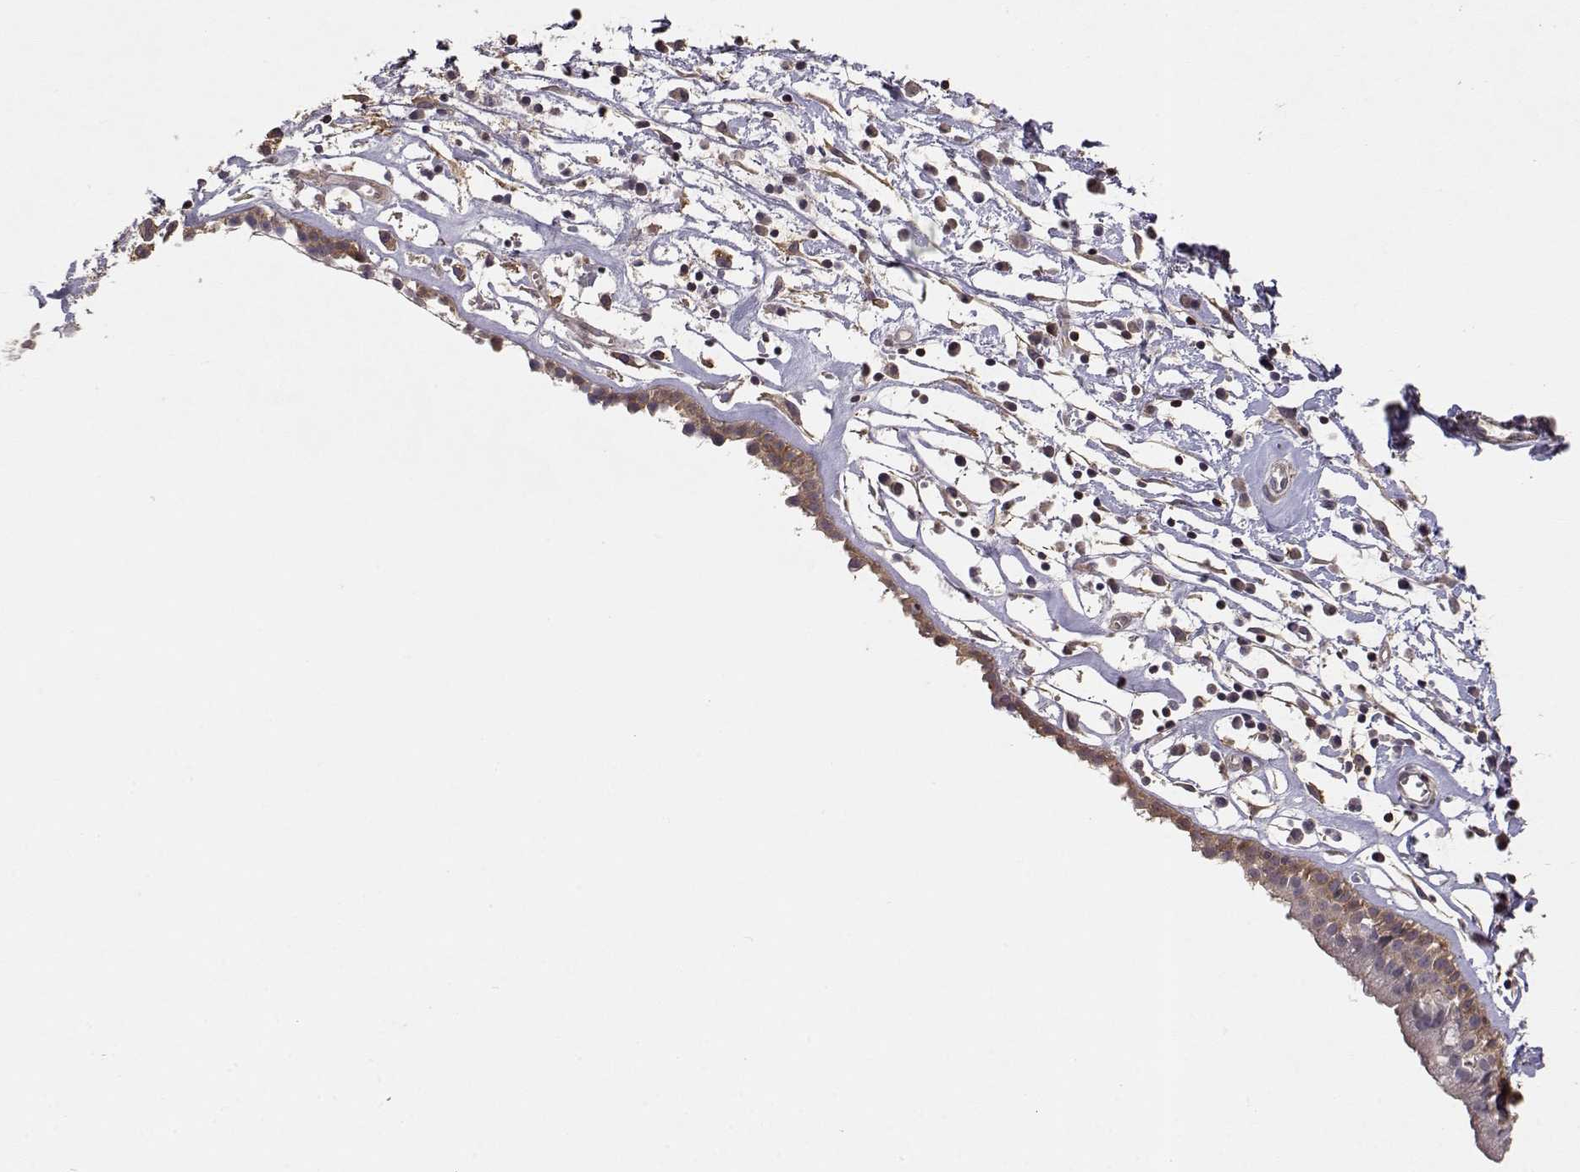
{"staining": {"intensity": "moderate", "quantity": "<25%", "location": "cytoplasmic/membranous"}, "tissue": "nasopharynx", "cell_type": "Respiratory epithelial cells", "image_type": "normal", "snomed": [{"axis": "morphology", "description": "Normal tissue, NOS"}, {"axis": "topography", "description": "Nasopharynx"}], "caption": "DAB immunohistochemical staining of unremarkable nasopharynx shows moderate cytoplasmic/membranous protein positivity in about <25% of respiratory epithelial cells.", "gene": "IFITM1", "patient": {"sex": "male", "age": 77}}